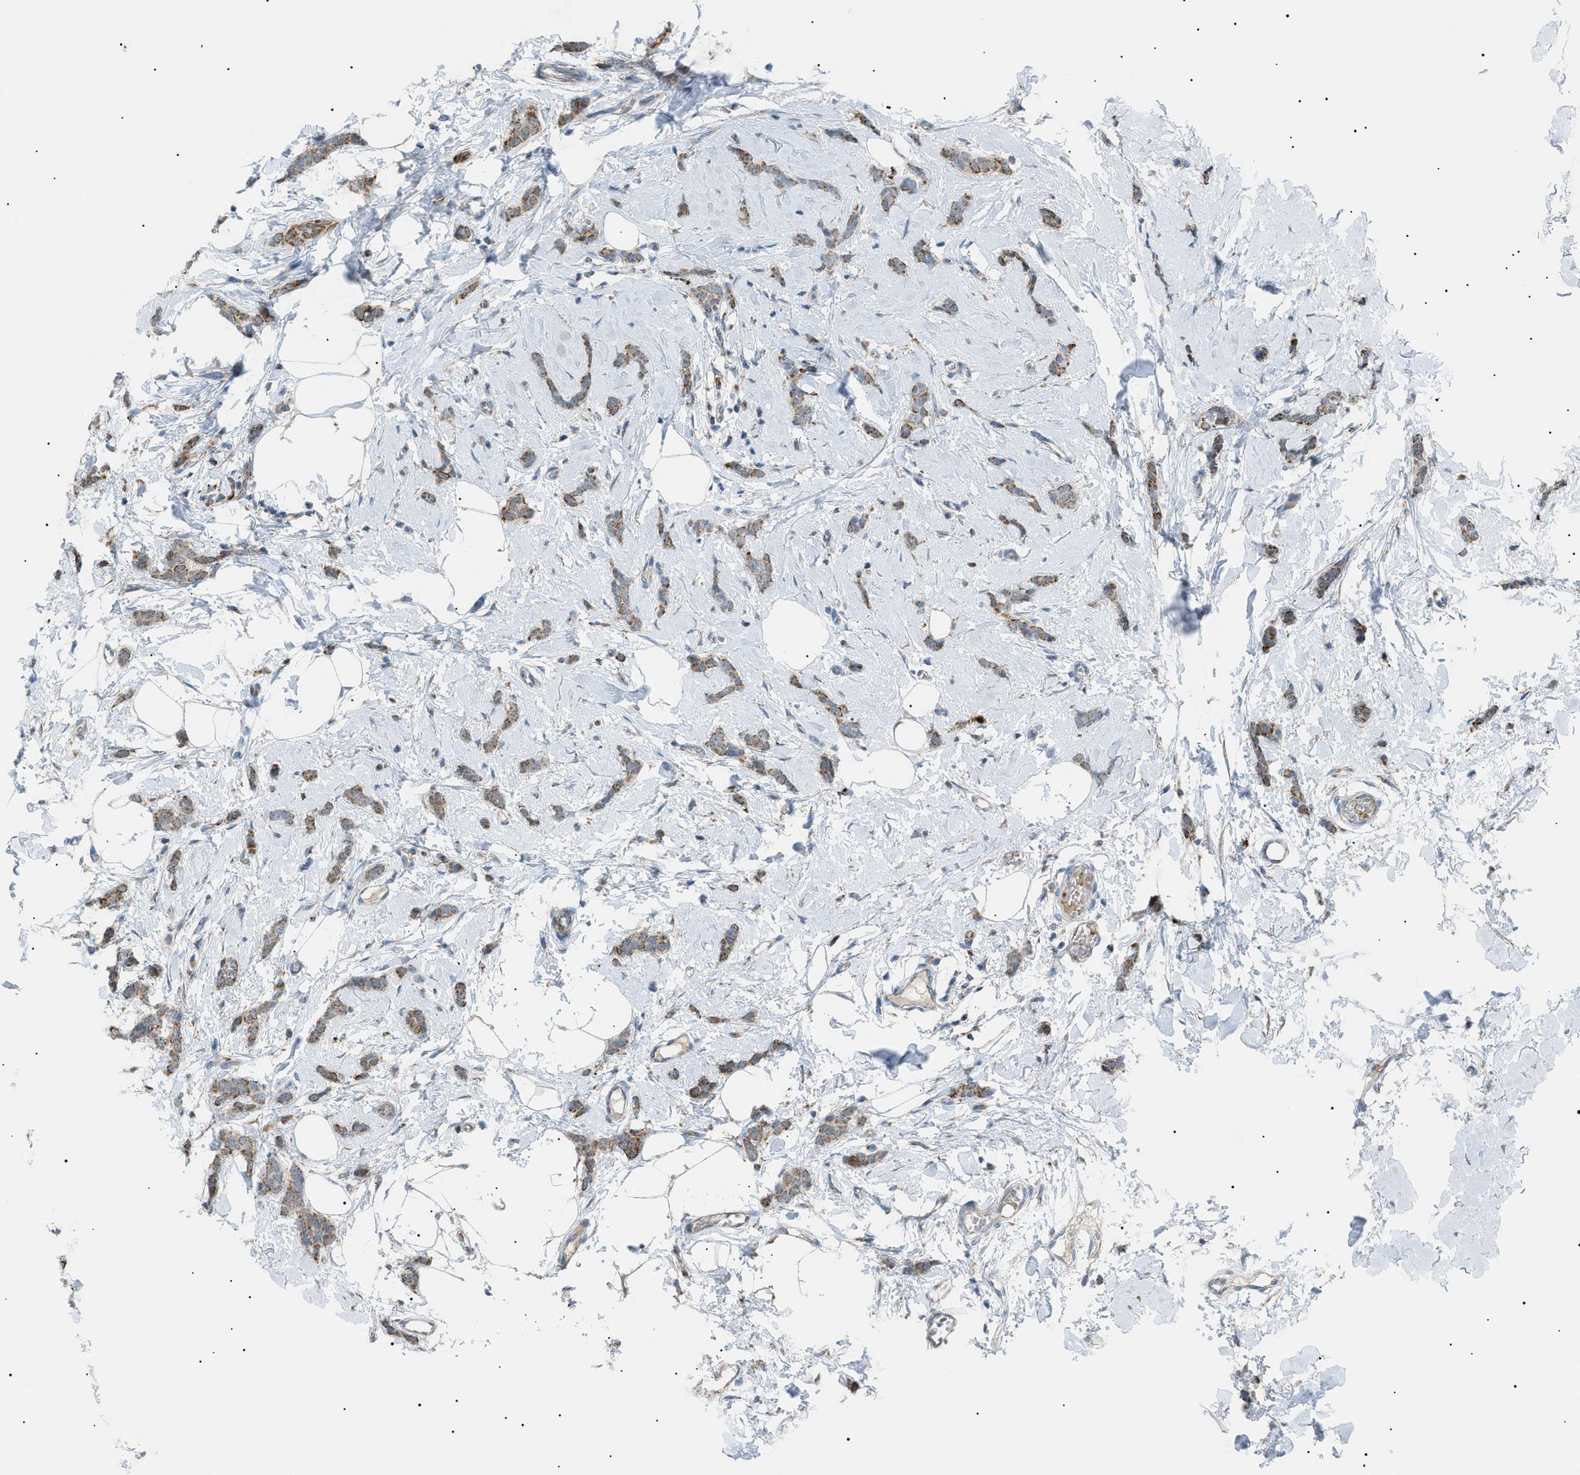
{"staining": {"intensity": "moderate", "quantity": ">75%", "location": "cytoplasmic/membranous"}, "tissue": "breast cancer", "cell_type": "Tumor cells", "image_type": "cancer", "snomed": [{"axis": "morphology", "description": "Lobular carcinoma"}, {"axis": "topography", "description": "Skin"}, {"axis": "topography", "description": "Breast"}], "caption": "A photomicrograph showing moderate cytoplasmic/membranous positivity in approximately >75% of tumor cells in breast cancer, as visualized by brown immunohistochemical staining.", "gene": "ZNF516", "patient": {"sex": "female", "age": 46}}